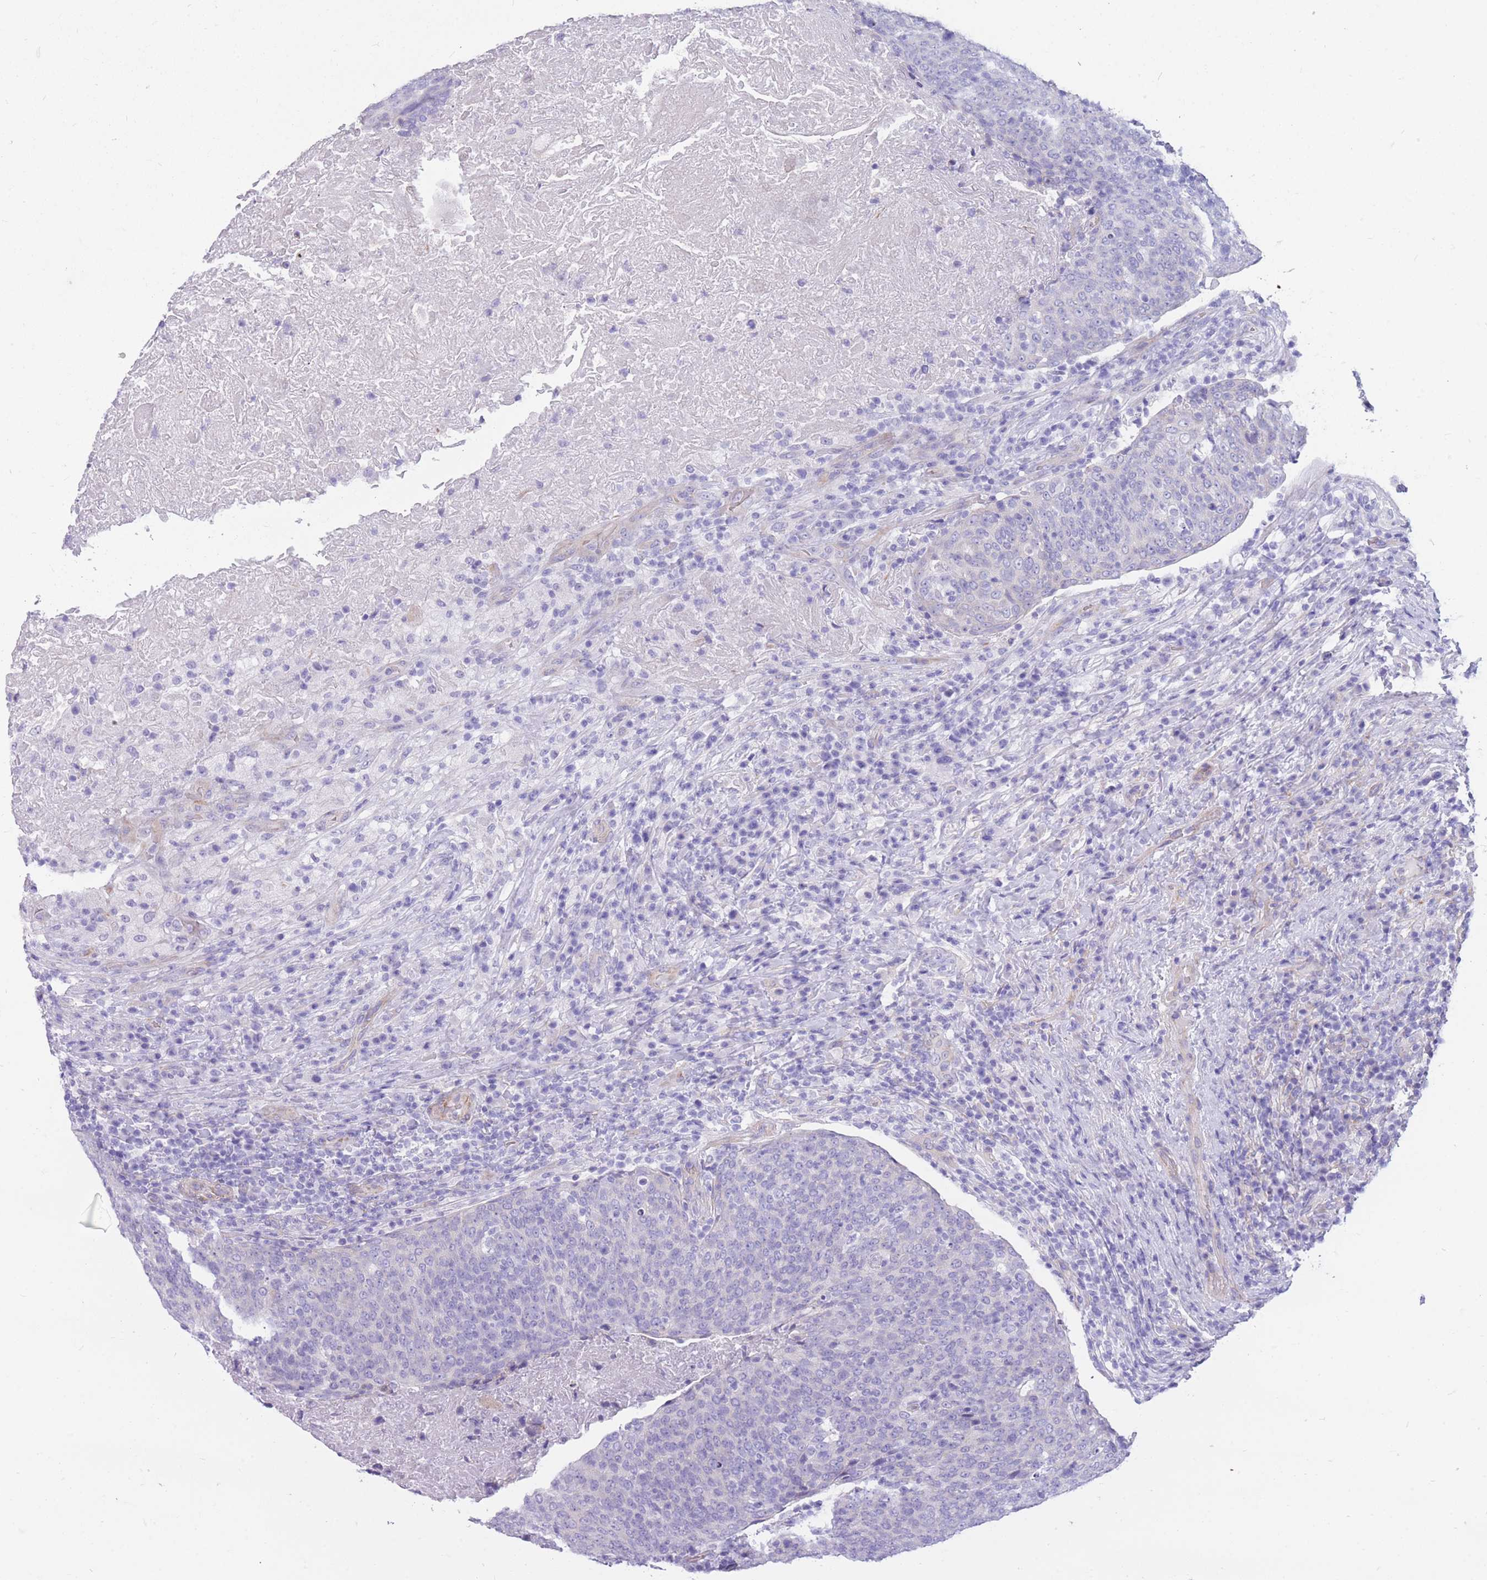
{"staining": {"intensity": "negative", "quantity": "none", "location": "none"}, "tissue": "head and neck cancer", "cell_type": "Tumor cells", "image_type": "cancer", "snomed": [{"axis": "morphology", "description": "Squamous cell carcinoma, NOS"}, {"axis": "morphology", "description": "Squamous cell carcinoma, metastatic, NOS"}, {"axis": "topography", "description": "Lymph node"}, {"axis": "topography", "description": "Head-Neck"}], "caption": "Histopathology image shows no protein positivity in tumor cells of head and neck cancer tissue.", "gene": "MTSS2", "patient": {"sex": "male", "age": 62}}